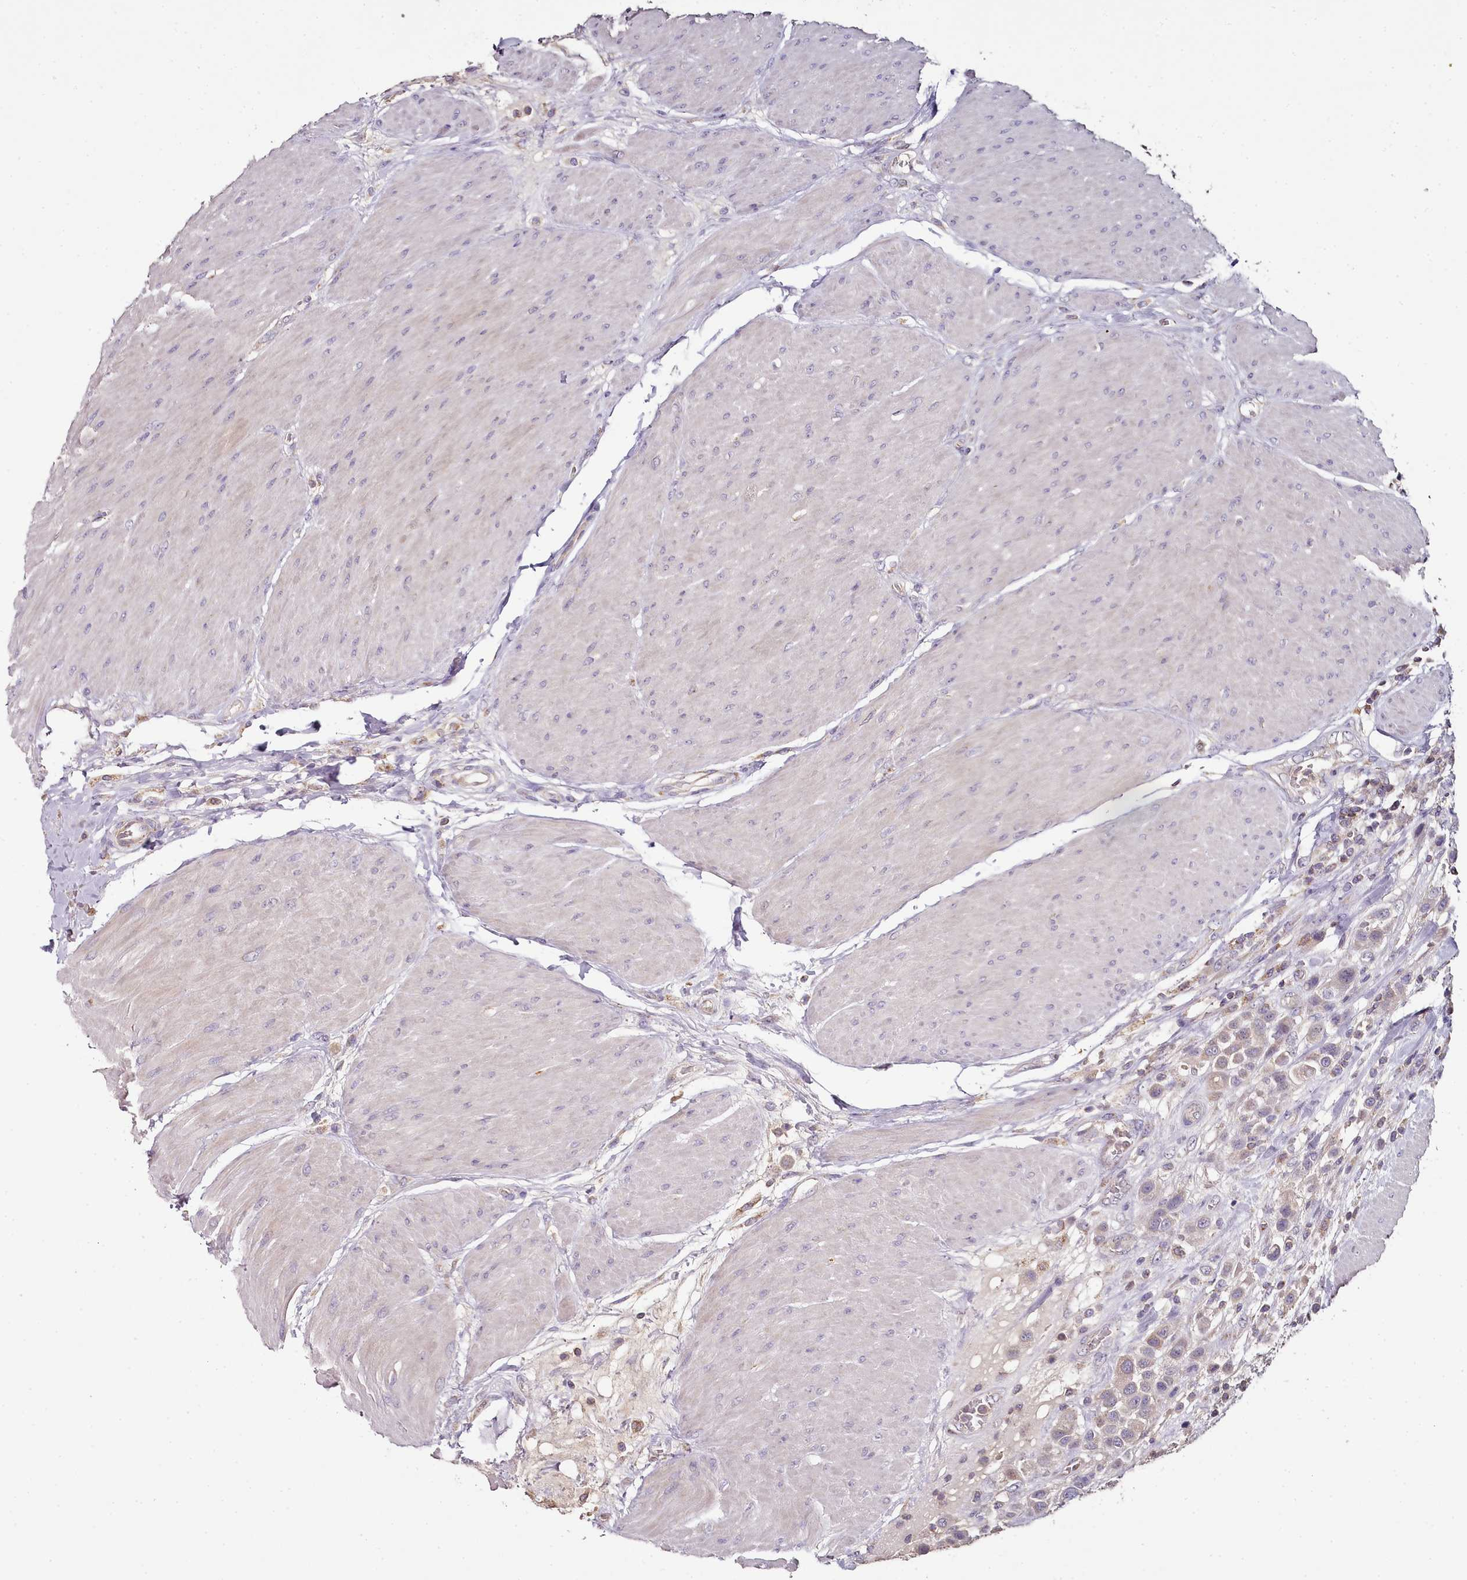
{"staining": {"intensity": "weak", "quantity": "<25%", "location": "cytoplasmic/membranous"}, "tissue": "urothelial cancer", "cell_type": "Tumor cells", "image_type": "cancer", "snomed": [{"axis": "morphology", "description": "Urothelial carcinoma, High grade"}, {"axis": "topography", "description": "Urinary bladder"}], "caption": "A high-resolution image shows IHC staining of urothelial cancer, which shows no significant expression in tumor cells.", "gene": "ACSS1", "patient": {"sex": "male", "age": 50}}